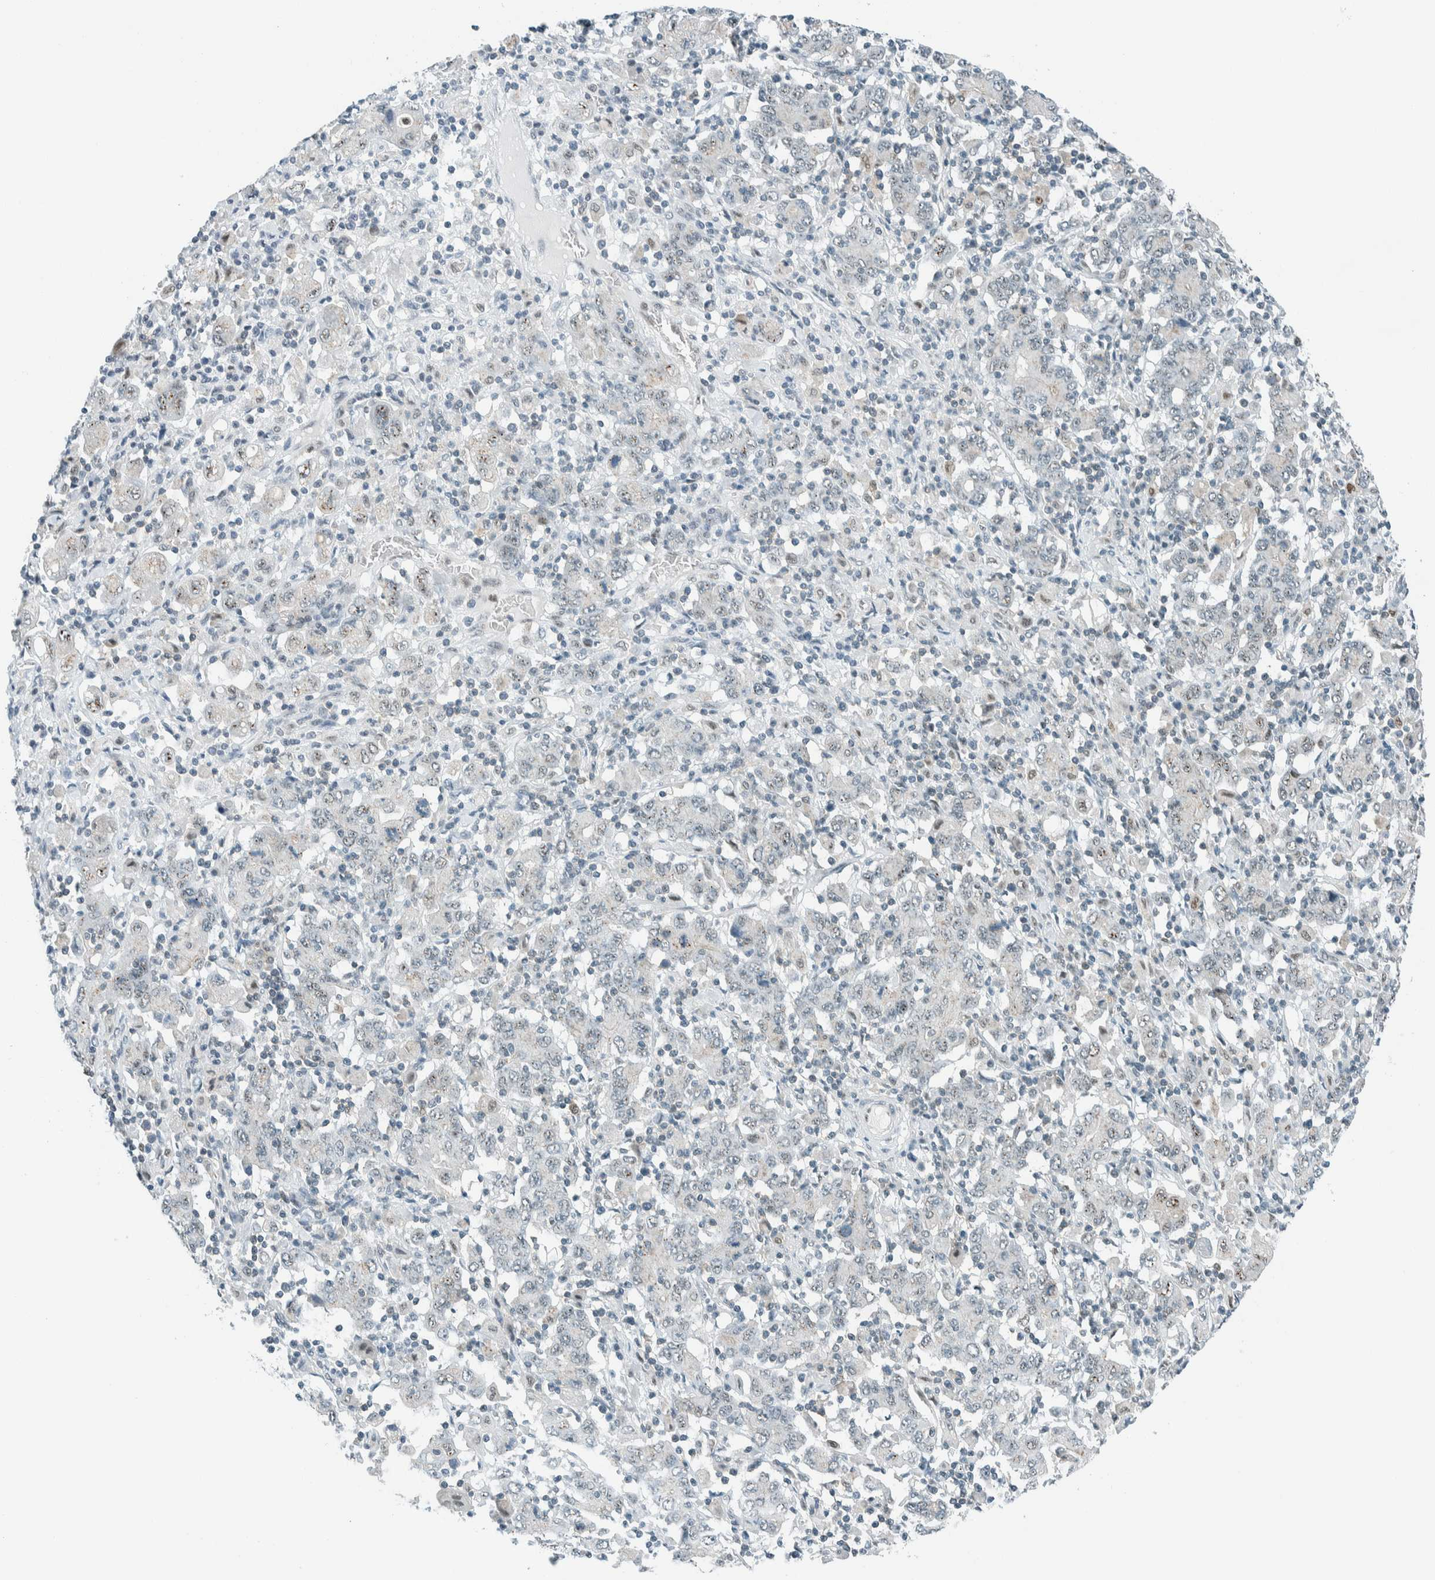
{"staining": {"intensity": "weak", "quantity": "25%-75%", "location": "cytoplasmic/membranous"}, "tissue": "stomach cancer", "cell_type": "Tumor cells", "image_type": "cancer", "snomed": [{"axis": "morphology", "description": "Adenocarcinoma, NOS"}, {"axis": "topography", "description": "Stomach, upper"}], "caption": "This histopathology image demonstrates IHC staining of adenocarcinoma (stomach), with low weak cytoplasmic/membranous positivity in about 25%-75% of tumor cells.", "gene": "CYSRT1", "patient": {"sex": "male", "age": 69}}